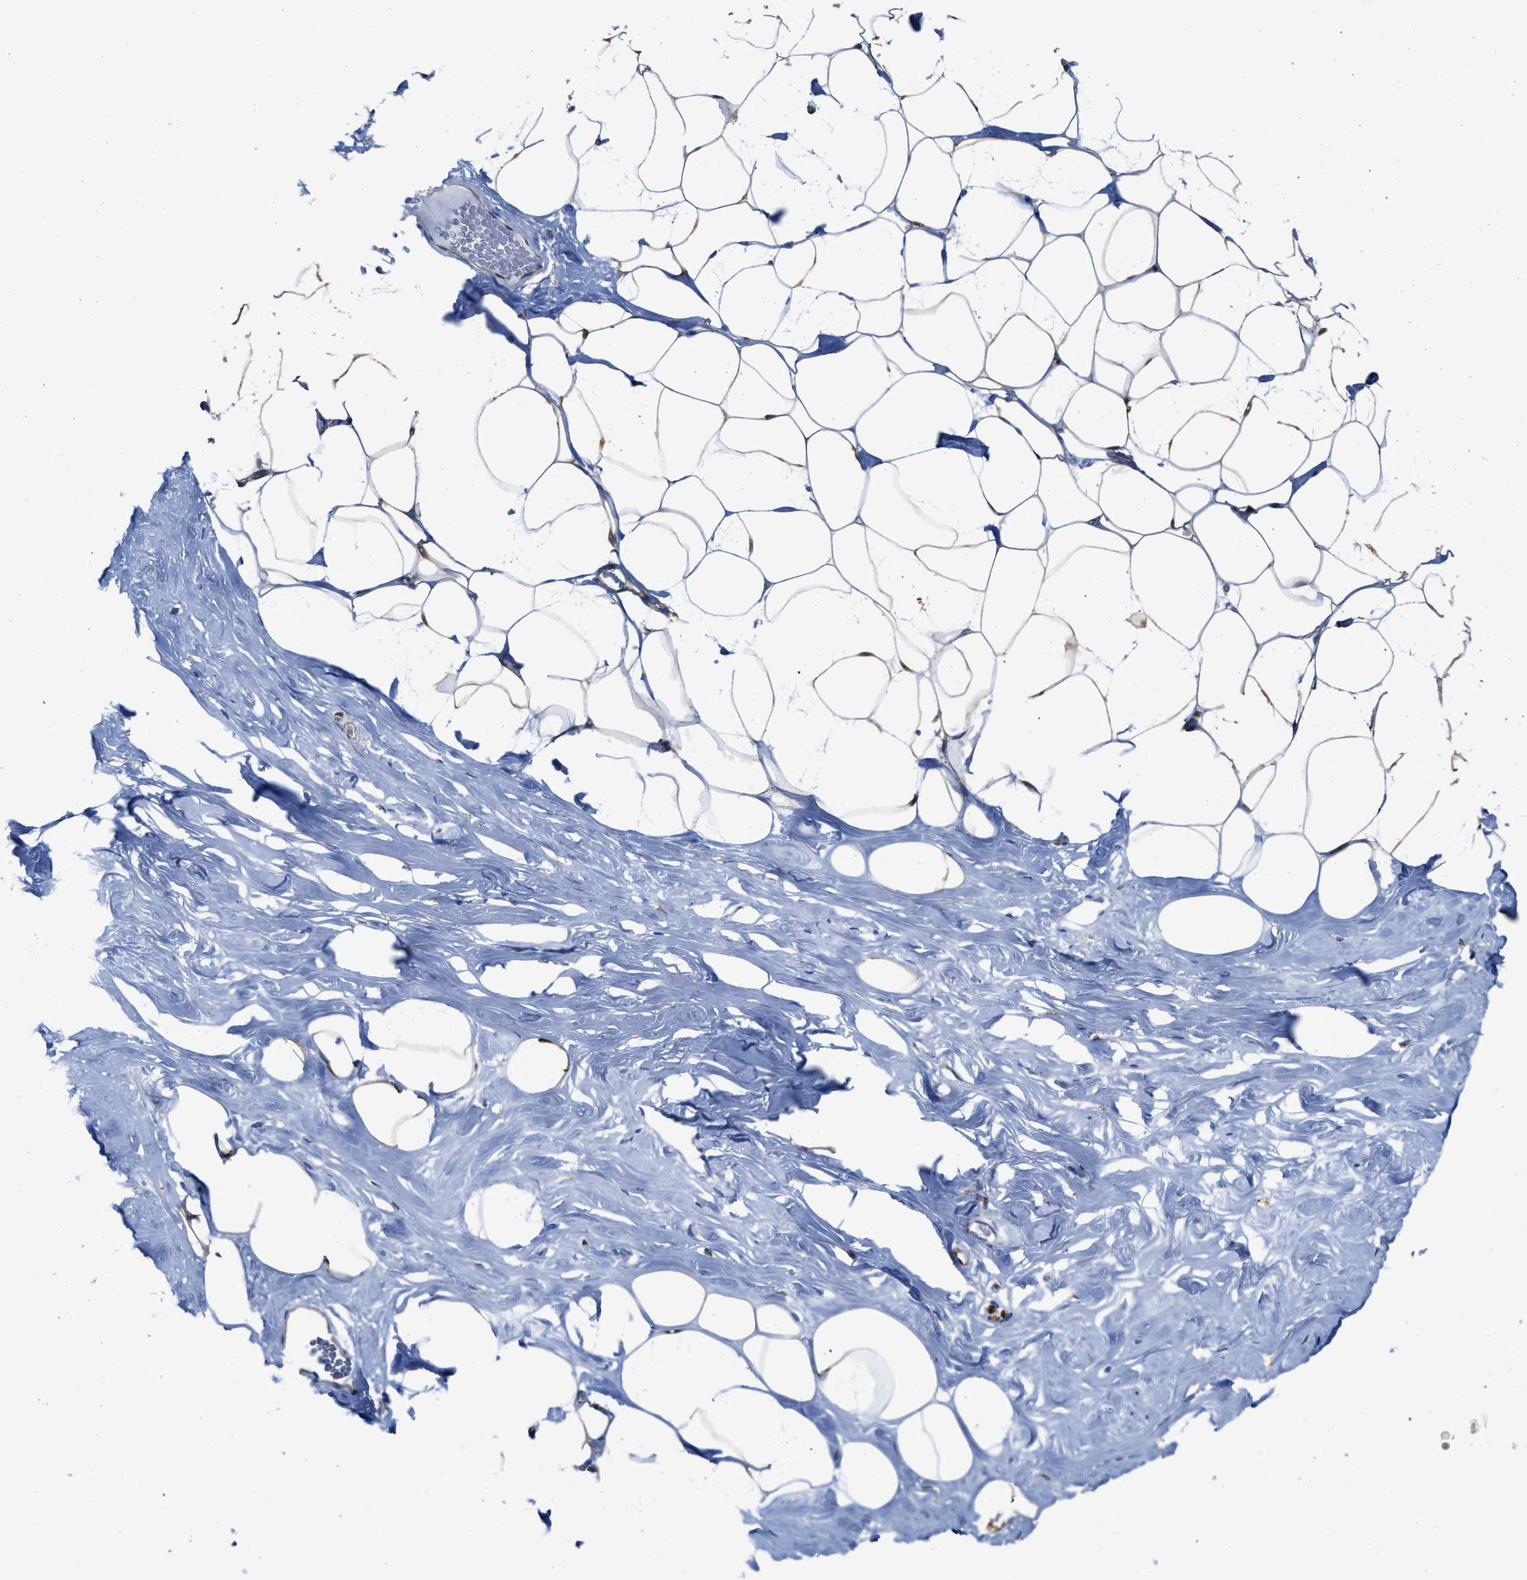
{"staining": {"intensity": "moderate", "quantity": "<25%", "location": "cytoplasmic/membranous"}, "tissue": "adipose tissue", "cell_type": "Adipocytes", "image_type": "normal", "snomed": [{"axis": "morphology", "description": "Normal tissue, NOS"}, {"axis": "morphology", "description": "Fibrosis, NOS"}, {"axis": "topography", "description": "Breast"}, {"axis": "topography", "description": "Adipose tissue"}], "caption": "Protein analysis of normal adipose tissue reveals moderate cytoplasmic/membranous expression in approximately <25% of adipocytes. Nuclei are stained in blue.", "gene": "ASS1", "patient": {"sex": "female", "age": 39}}